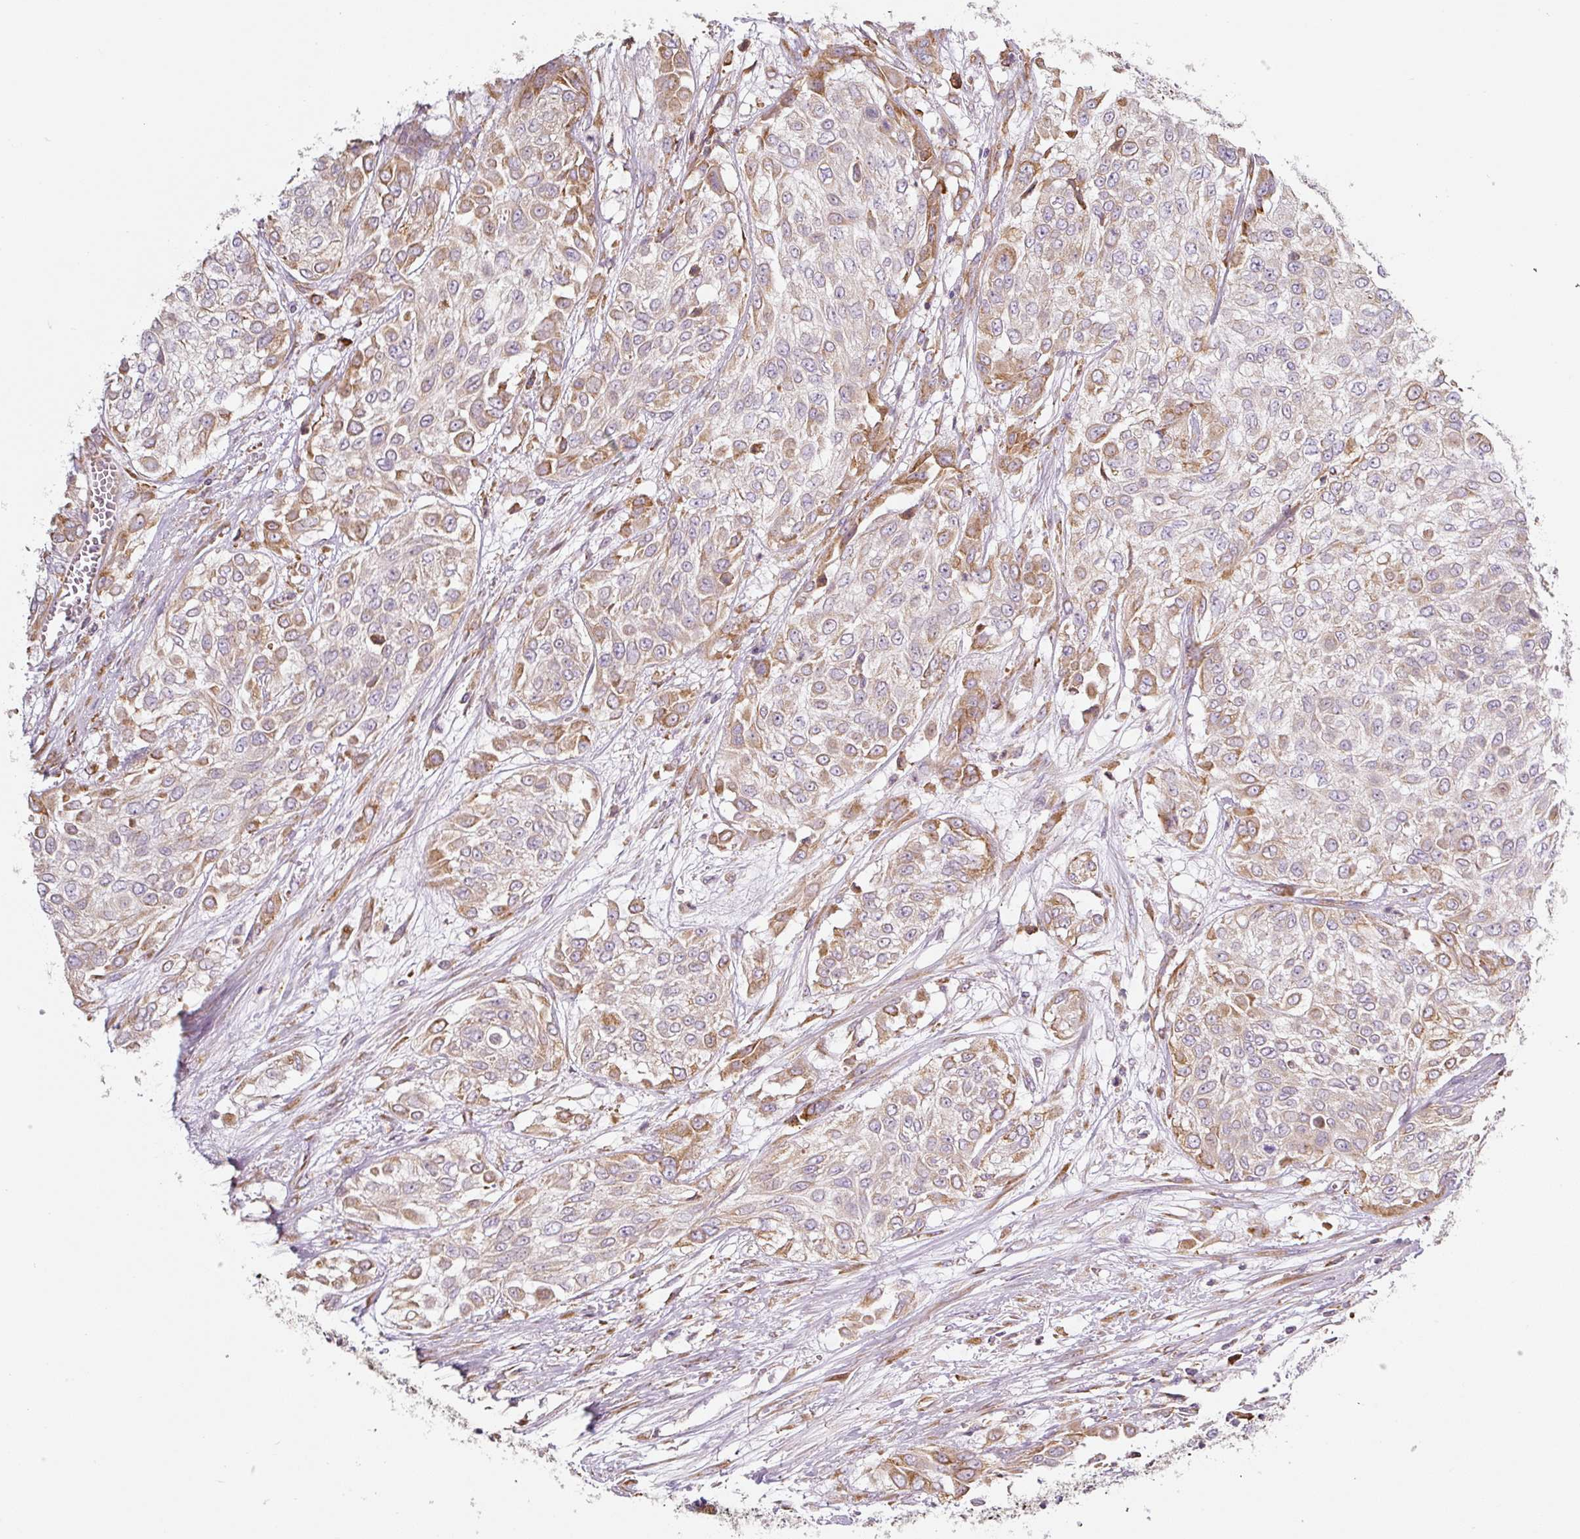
{"staining": {"intensity": "moderate", "quantity": "25%-75%", "location": "cytoplasmic/membranous"}, "tissue": "urothelial cancer", "cell_type": "Tumor cells", "image_type": "cancer", "snomed": [{"axis": "morphology", "description": "Urothelial carcinoma, High grade"}, {"axis": "topography", "description": "Urinary bladder"}], "caption": "A micrograph showing moderate cytoplasmic/membranous staining in approximately 25%-75% of tumor cells in high-grade urothelial carcinoma, as visualized by brown immunohistochemical staining.", "gene": "MORN4", "patient": {"sex": "male", "age": 57}}